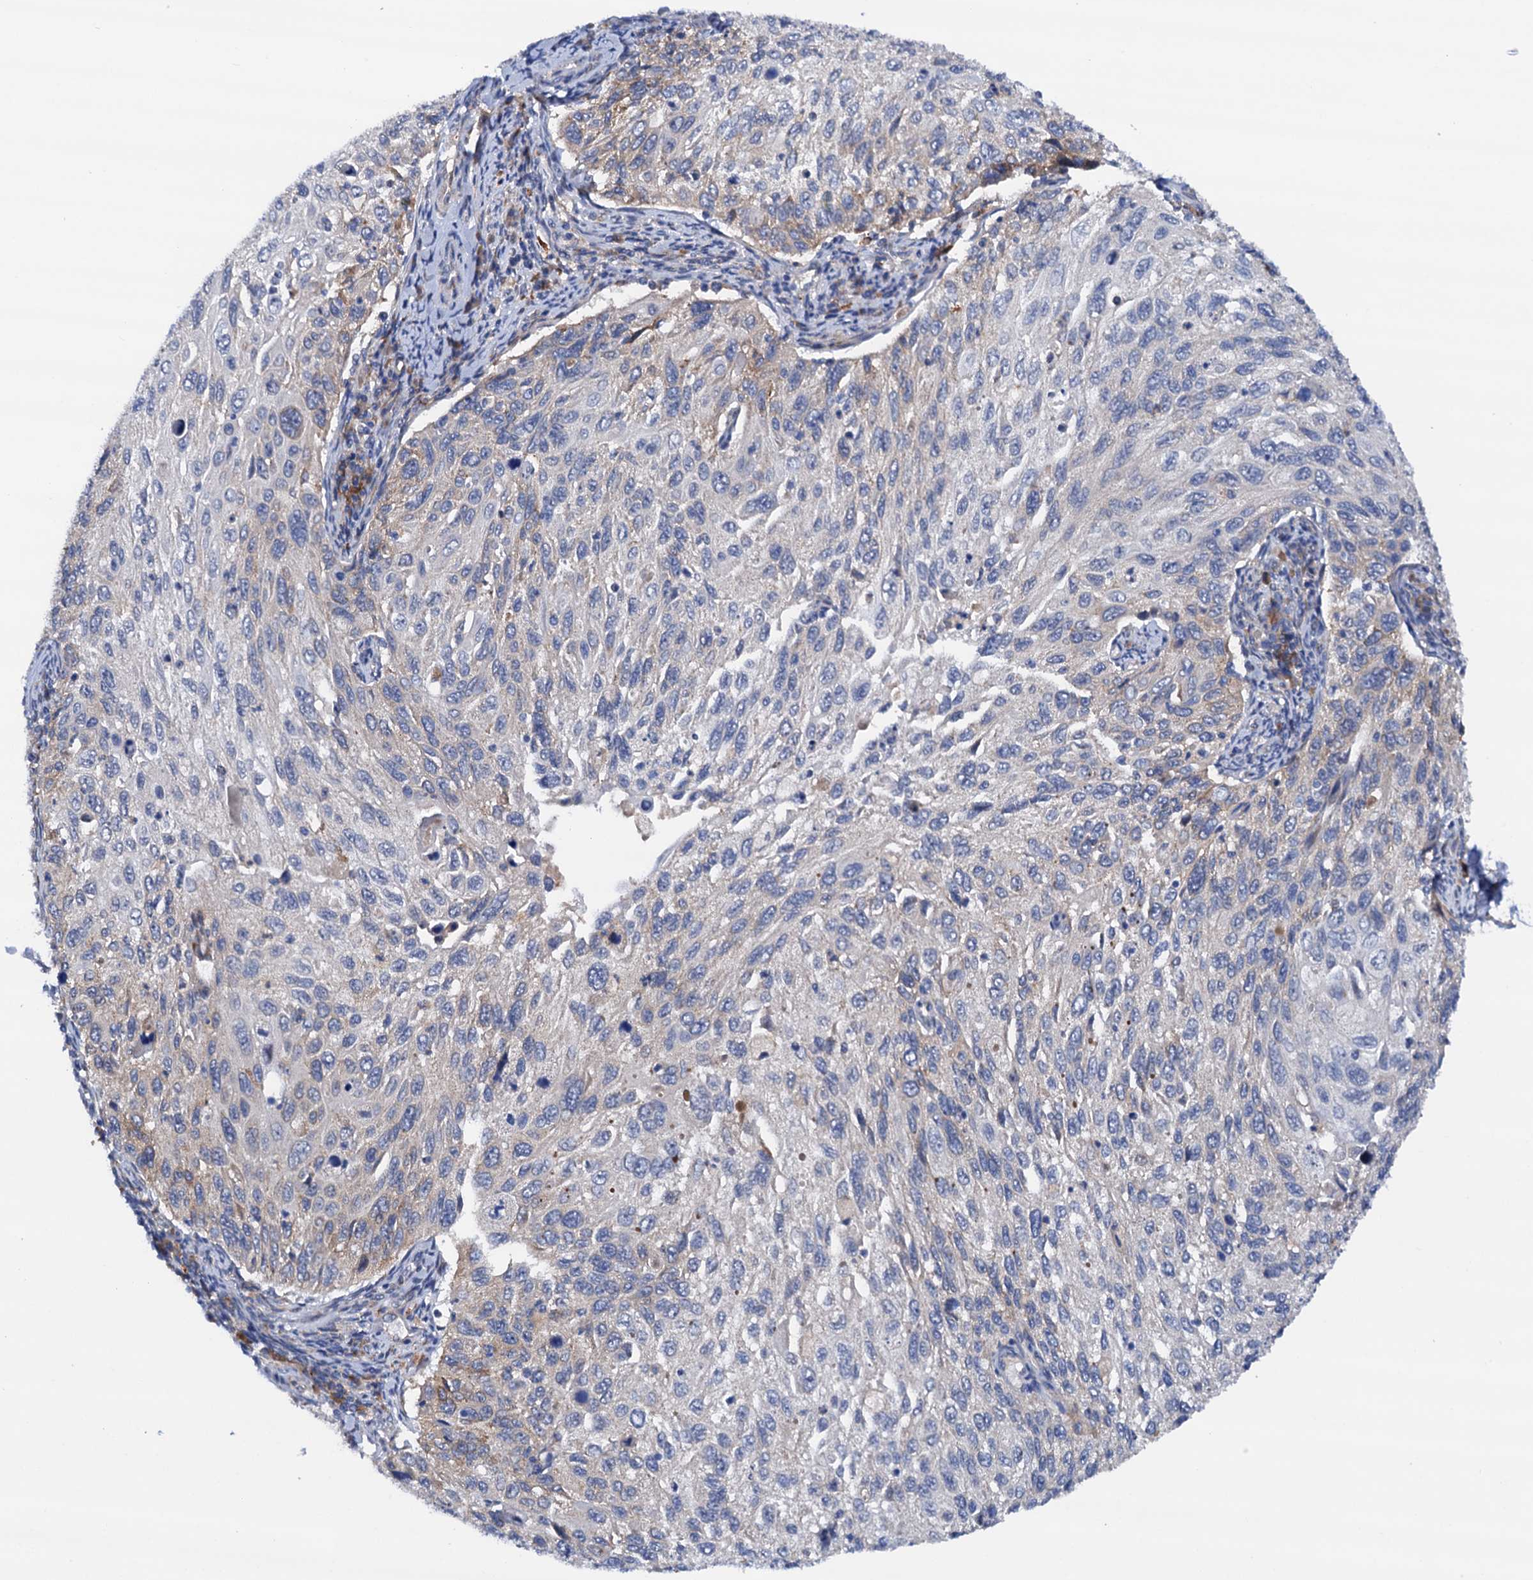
{"staining": {"intensity": "weak", "quantity": "<25%", "location": "cytoplasmic/membranous"}, "tissue": "cervical cancer", "cell_type": "Tumor cells", "image_type": "cancer", "snomed": [{"axis": "morphology", "description": "Squamous cell carcinoma, NOS"}, {"axis": "topography", "description": "Cervix"}], "caption": "Tumor cells show no significant protein staining in cervical cancer.", "gene": "RASSF9", "patient": {"sex": "female", "age": 70}}